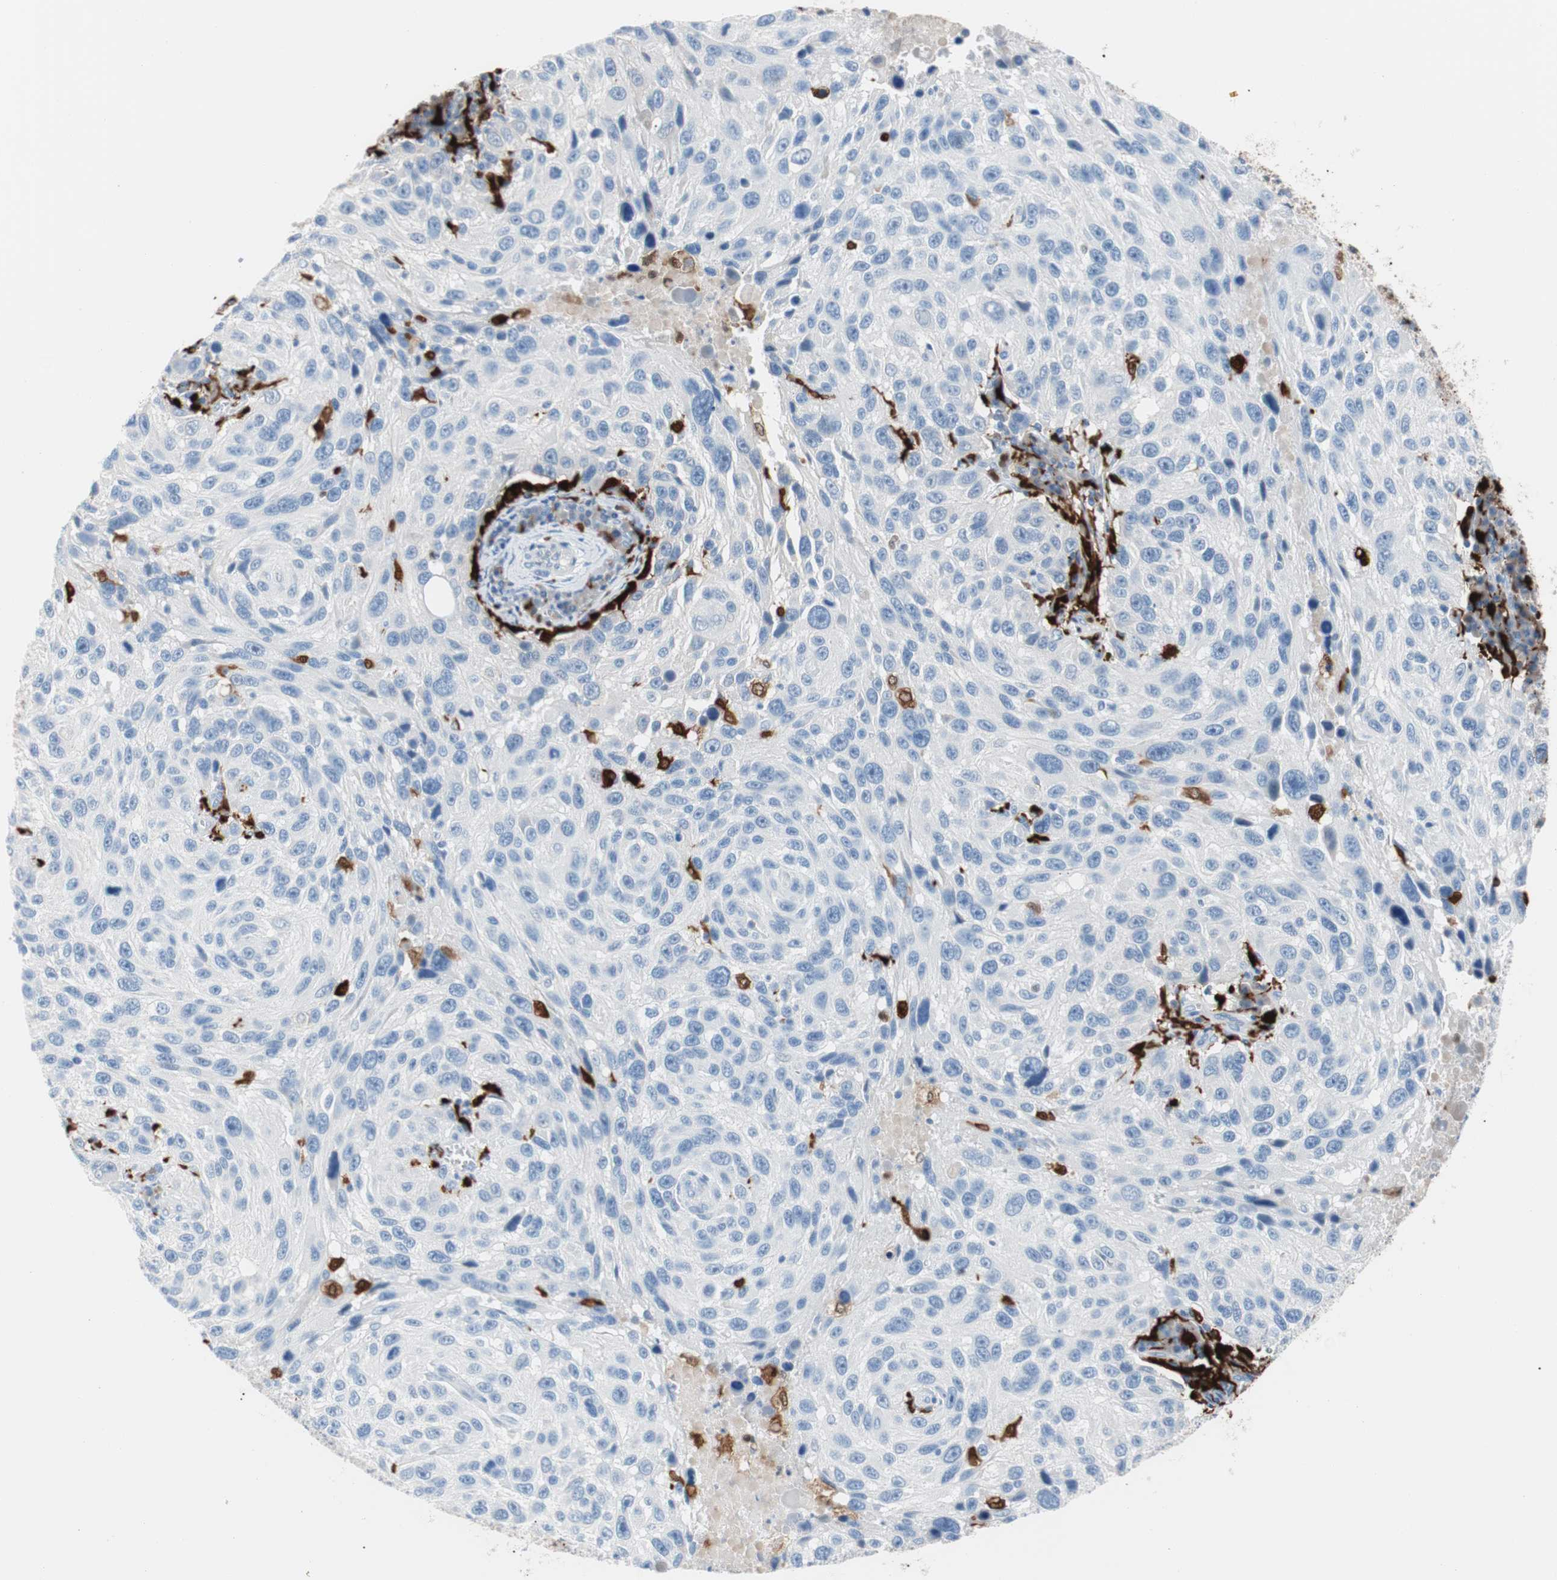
{"staining": {"intensity": "negative", "quantity": "none", "location": "none"}, "tissue": "melanoma", "cell_type": "Tumor cells", "image_type": "cancer", "snomed": [{"axis": "morphology", "description": "Malignant melanoma, NOS"}, {"axis": "topography", "description": "Skin"}], "caption": "An IHC micrograph of melanoma is shown. There is no staining in tumor cells of melanoma. The staining was performed using DAB to visualize the protein expression in brown, while the nuclei were stained in blue with hematoxylin (Magnification: 20x).", "gene": "IL18", "patient": {"sex": "male", "age": 53}}